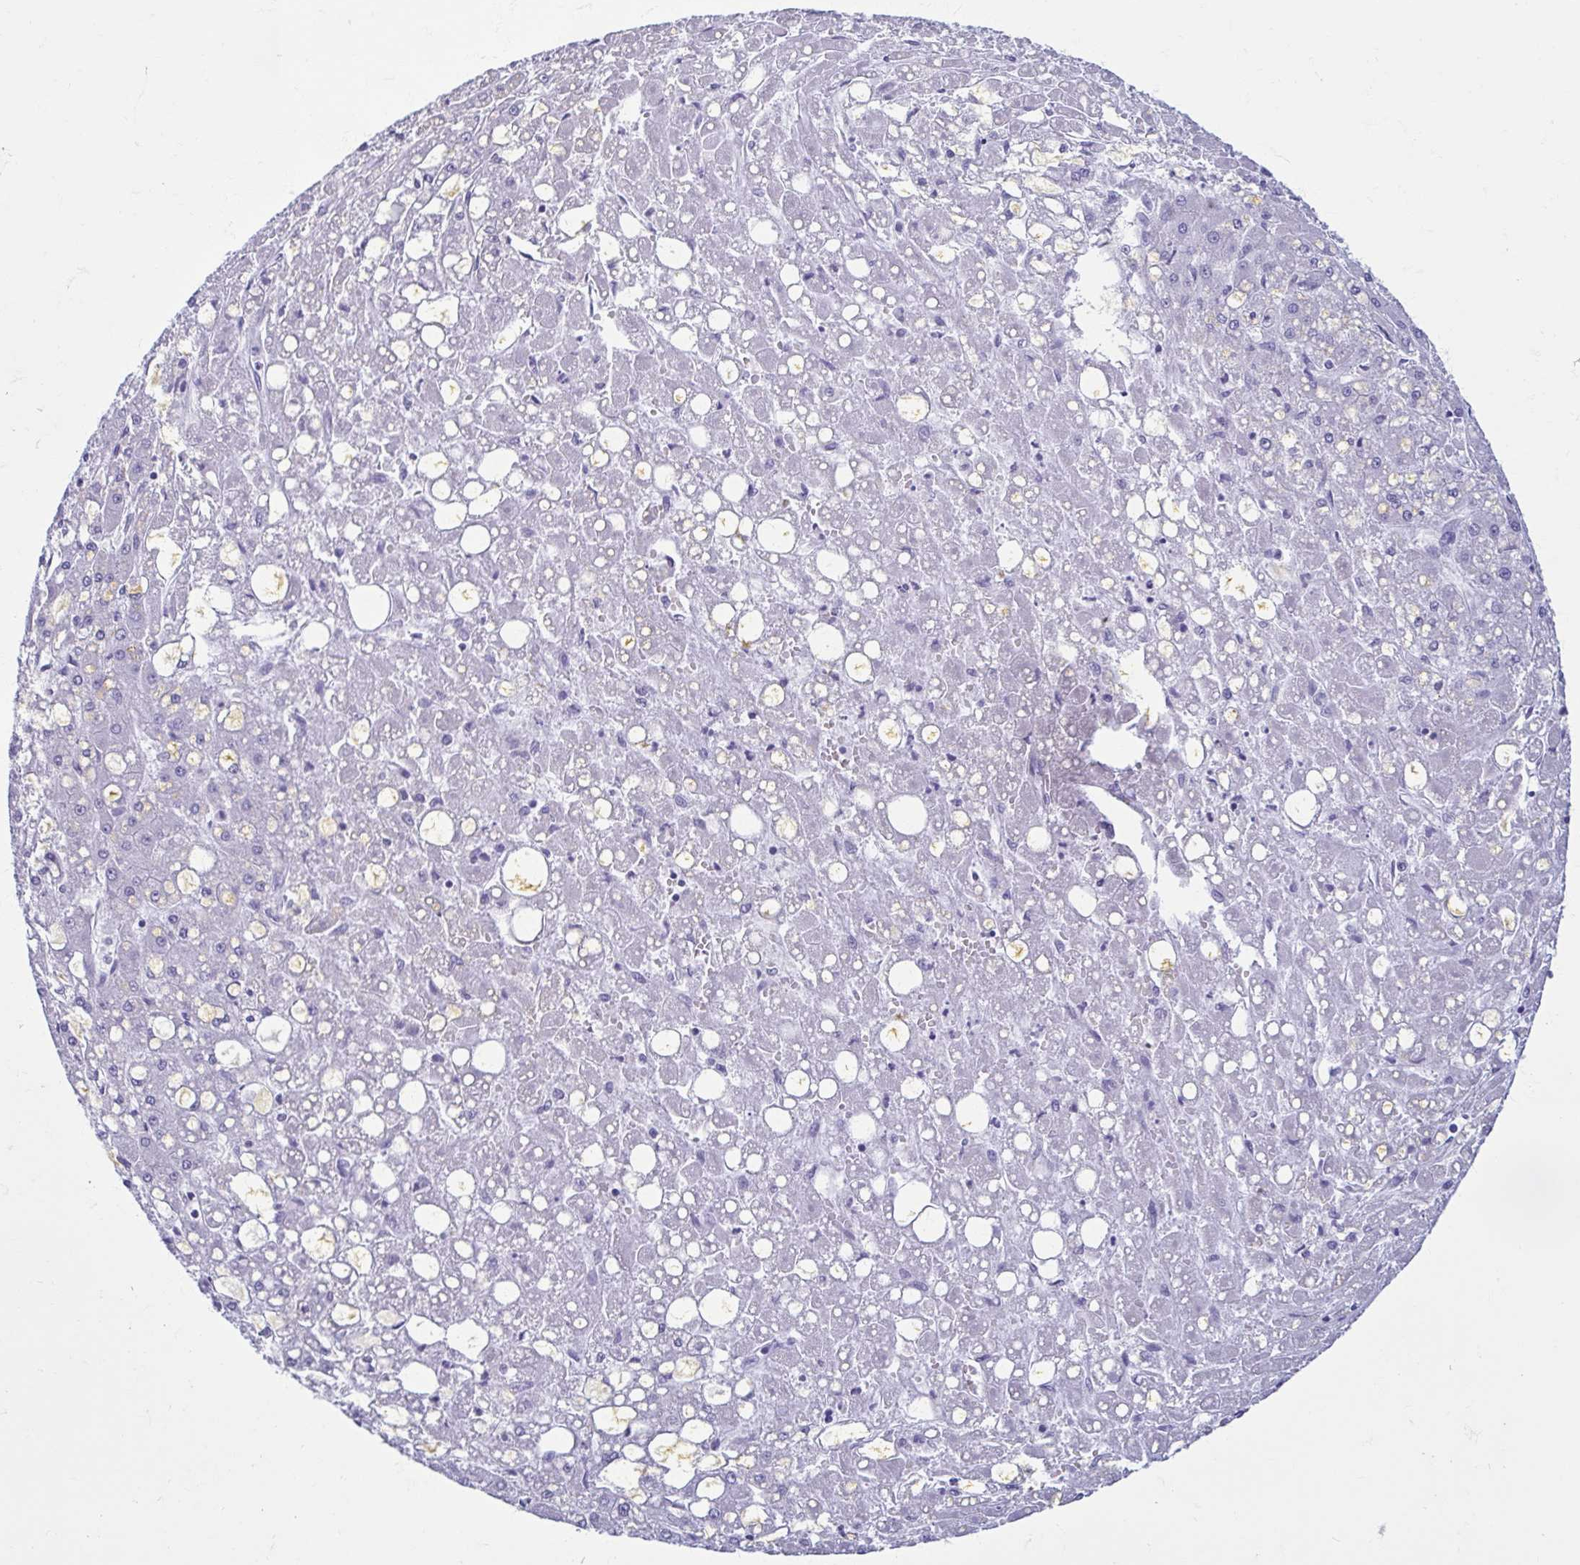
{"staining": {"intensity": "negative", "quantity": "none", "location": "none"}, "tissue": "liver cancer", "cell_type": "Tumor cells", "image_type": "cancer", "snomed": [{"axis": "morphology", "description": "Carcinoma, Hepatocellular, NOS"}, {"axis": "topography", "description": "Liver"}], "caption": "This image is of liver cancer (hepatocellular carcinoma) stained with IHC to label a protein in brown with the nuclei are counter-stained blue. There is no staining in tumor cells.", "gene": "MORC4", "patient": {"sex": "male", "age": 67}}